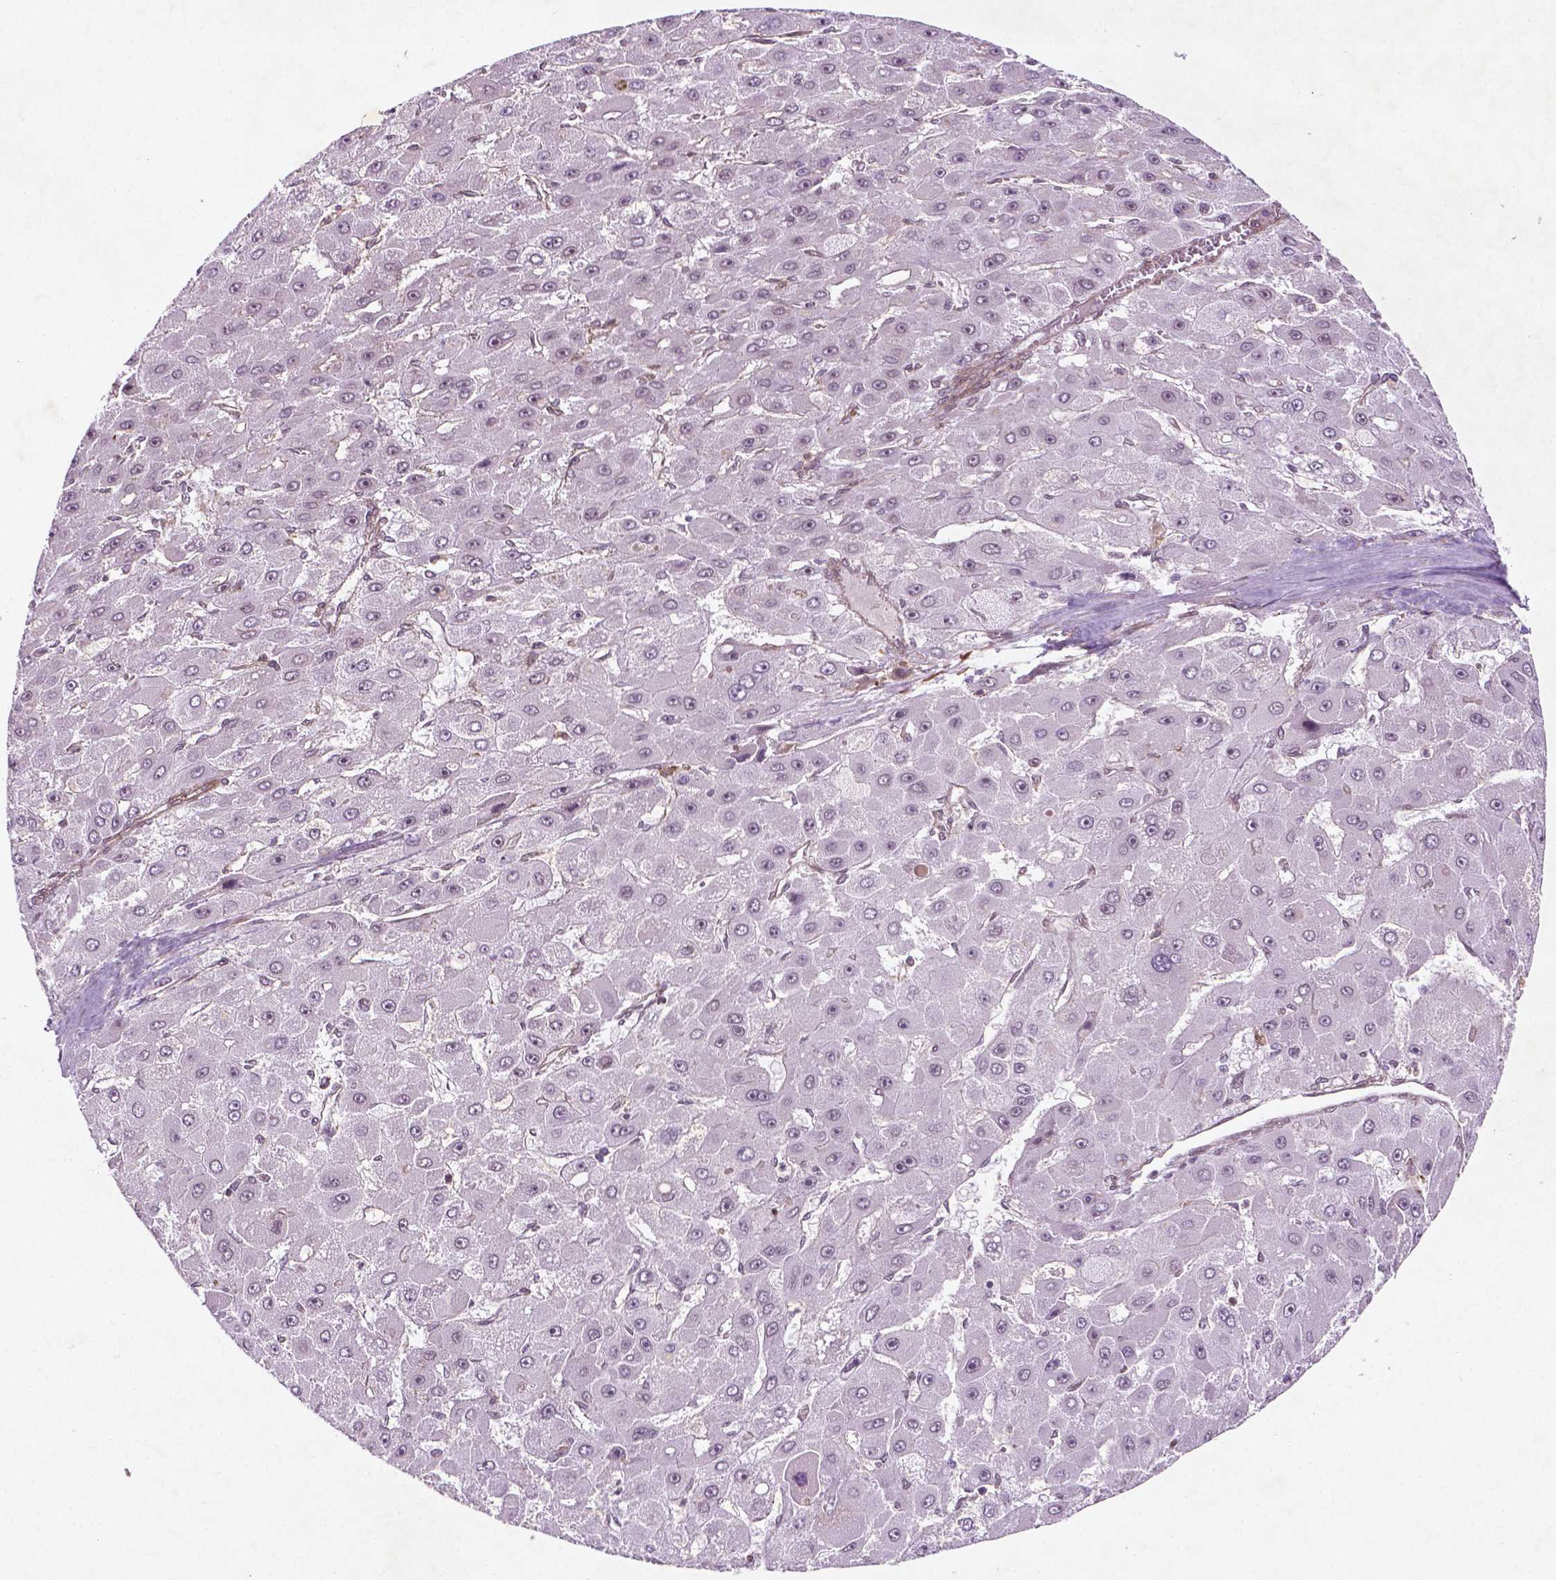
{"staining": {"intensity": "negative", "quantity": "none", "location": "none"}, "tissue": "liver cancer", "cell_type": "Tumor cells", "image_type": "cancer", "snomed": [{"axis": "morphology", "description": "Carcinoma, Hepatocellular, NOS"}, {"axis": "topography", "description": "Liver"}], "caption": "The image displays no staining of tumor cells in hepatocellular carcinoma (liver). (DAB immunohistochemistry (IHC) with hematoxylin counter stain).", "gene": "TCHP", "patient": {"sex": "female", "age": 25}}